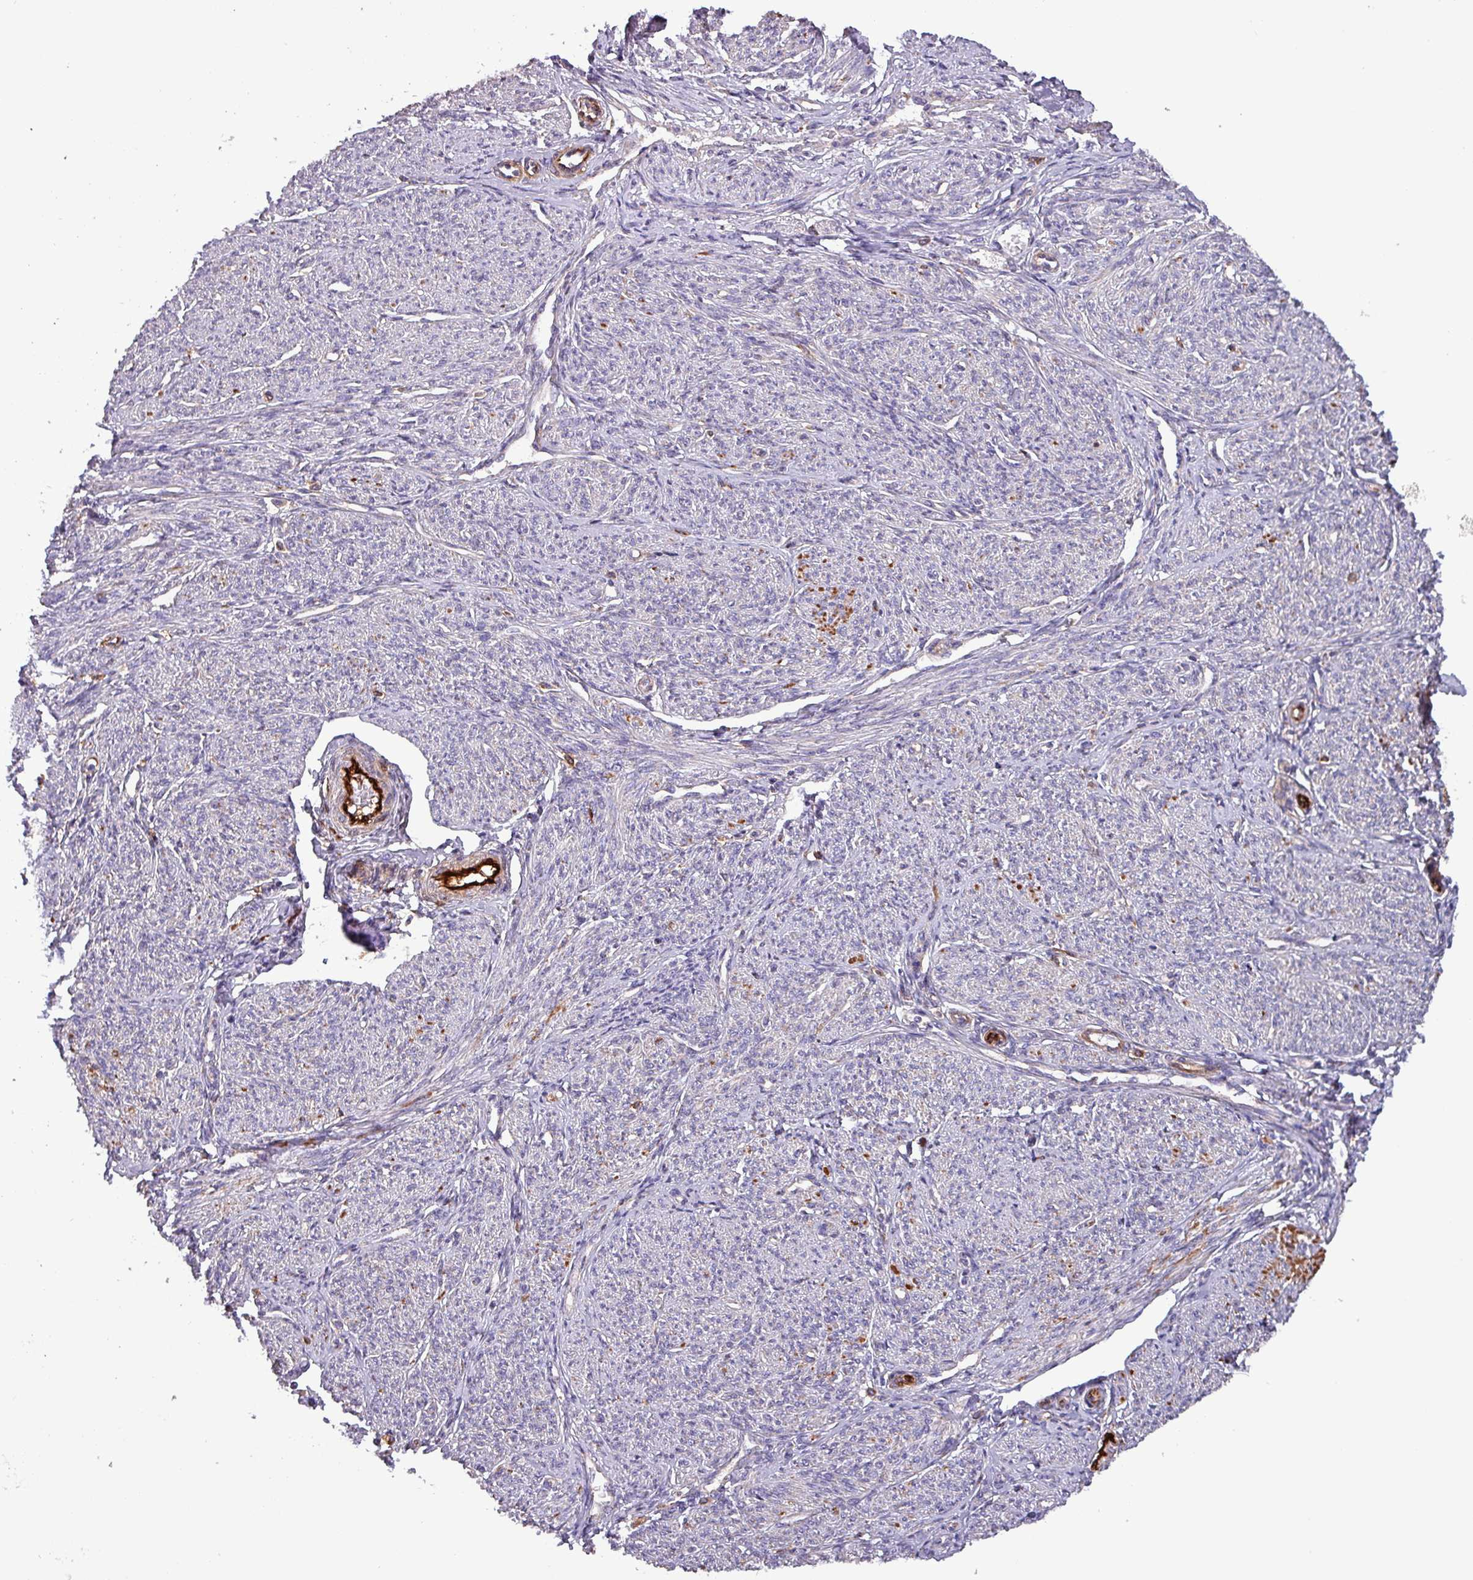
{"staining": {"intensity": "moderate", "quantity": "<25%", "location": "cytoplasmic/membranous"}, "tissue": "smooth muscle", "cell_type": "Smooth muscle cells", "image_type": "normal", "snomed": [{"axis": "morphology", "description": "Normal tissue, NOS"}, {"axis": "topography", "description": "Smooth muscle"}], "caption": "Immunohistochemical staining of unremarkable smooth muscle reveals moderate cytoplasmic/membranous protein expression in approximately <25% of smooth muscle cells.", "gene": "SCIN", "patient": {"sex": "female", "age": 65}}